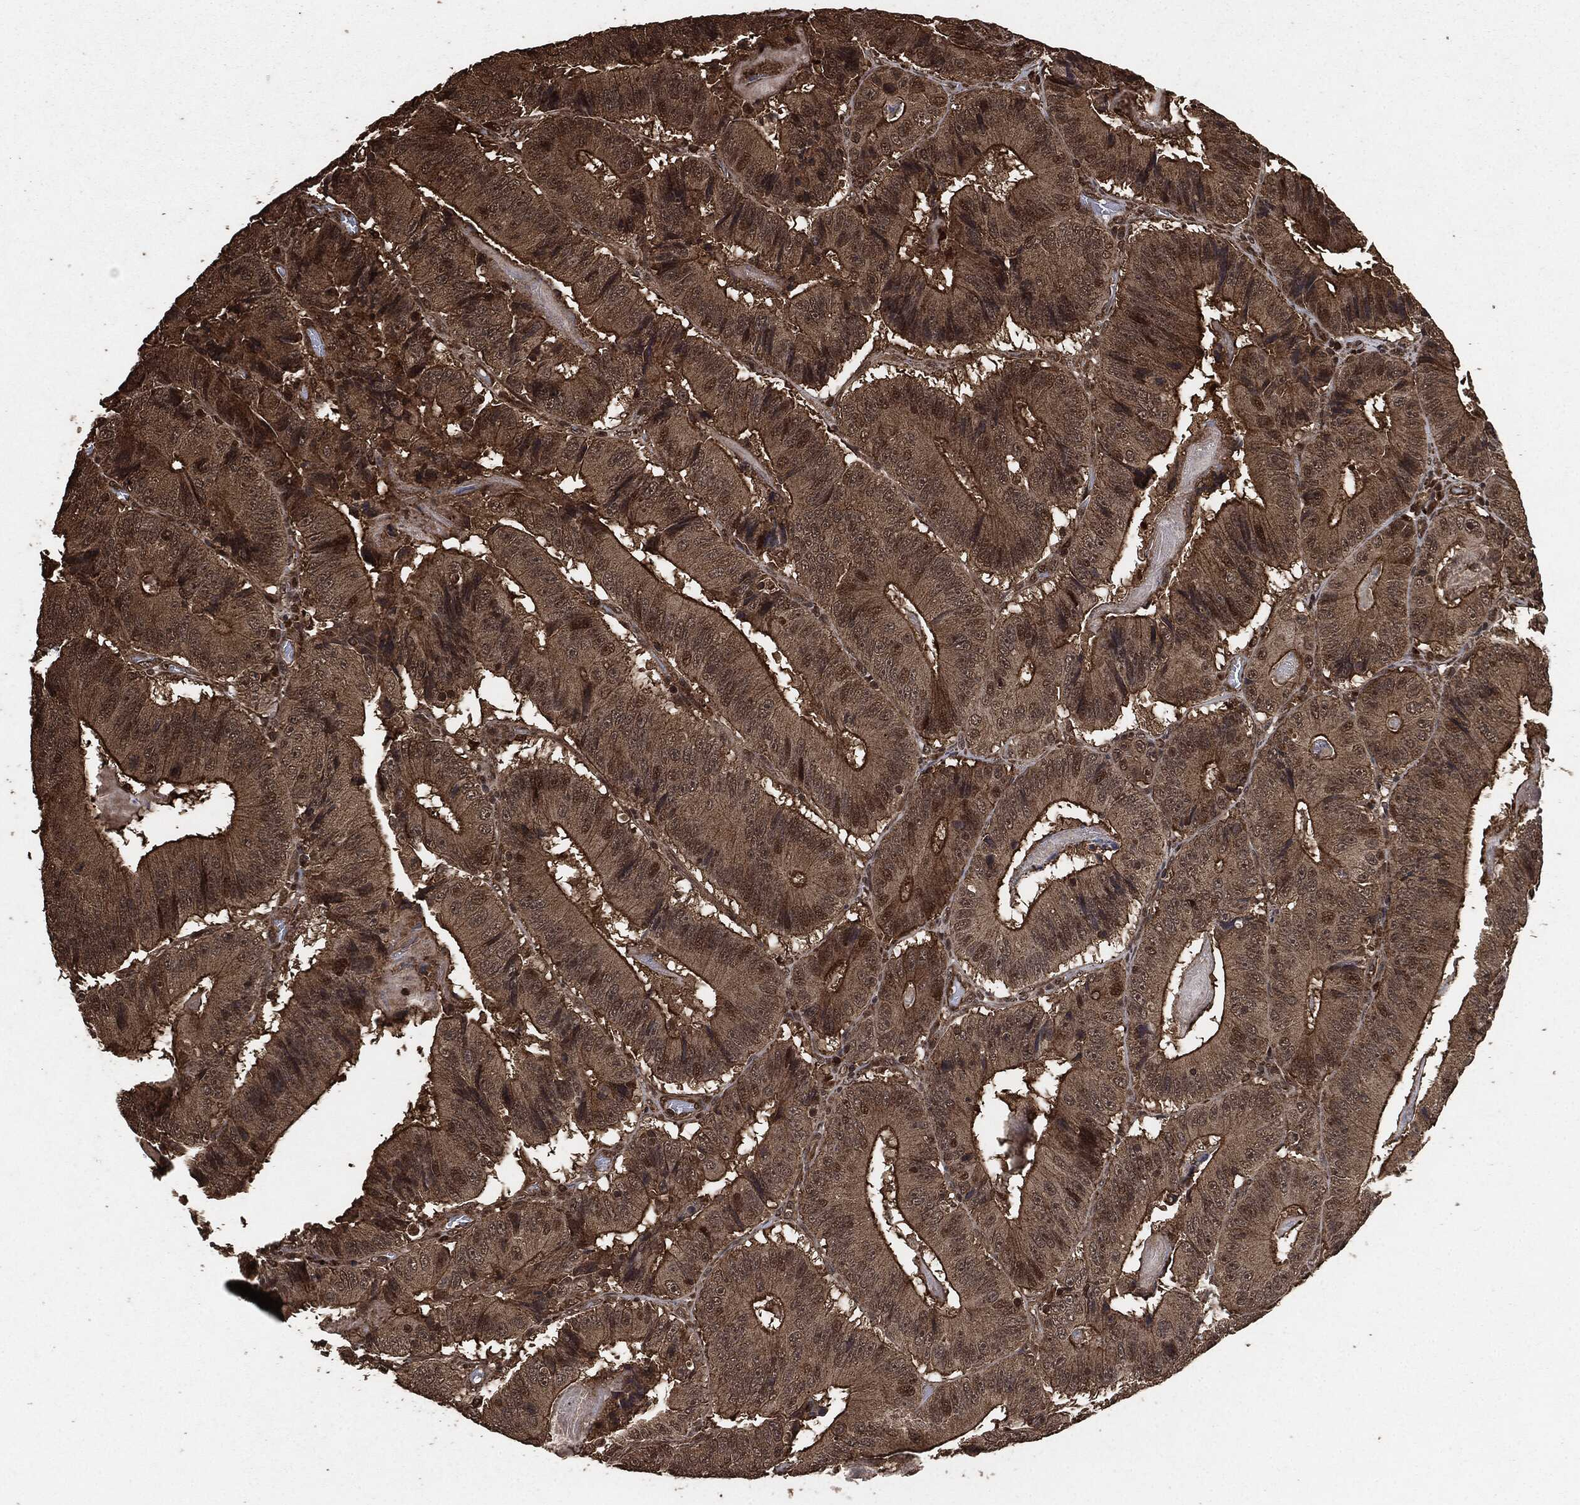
{"staining": {"intensity": "strong", "quantity": "25%-75%", "location": "cytoplasmic/membranous,nuclear"}, "tissue": "colorectal cancer", "cell_type": "Tumor cells", "image_type": "cancer", "snomed": [{"axis": "morphology", "description": "Adenocarcinoma, NOS"}, {"axis": "topography", "description": "Colon"}], "caption": "Immunohistochemical staining of colorectal adenocarcinoma shows high levels of strong cytoplasmic/membranous and nuclear expression in about 25%-75% of tumor cells.", "gene": "EGFR", "patient": {"sex": "female", "age": 86}}